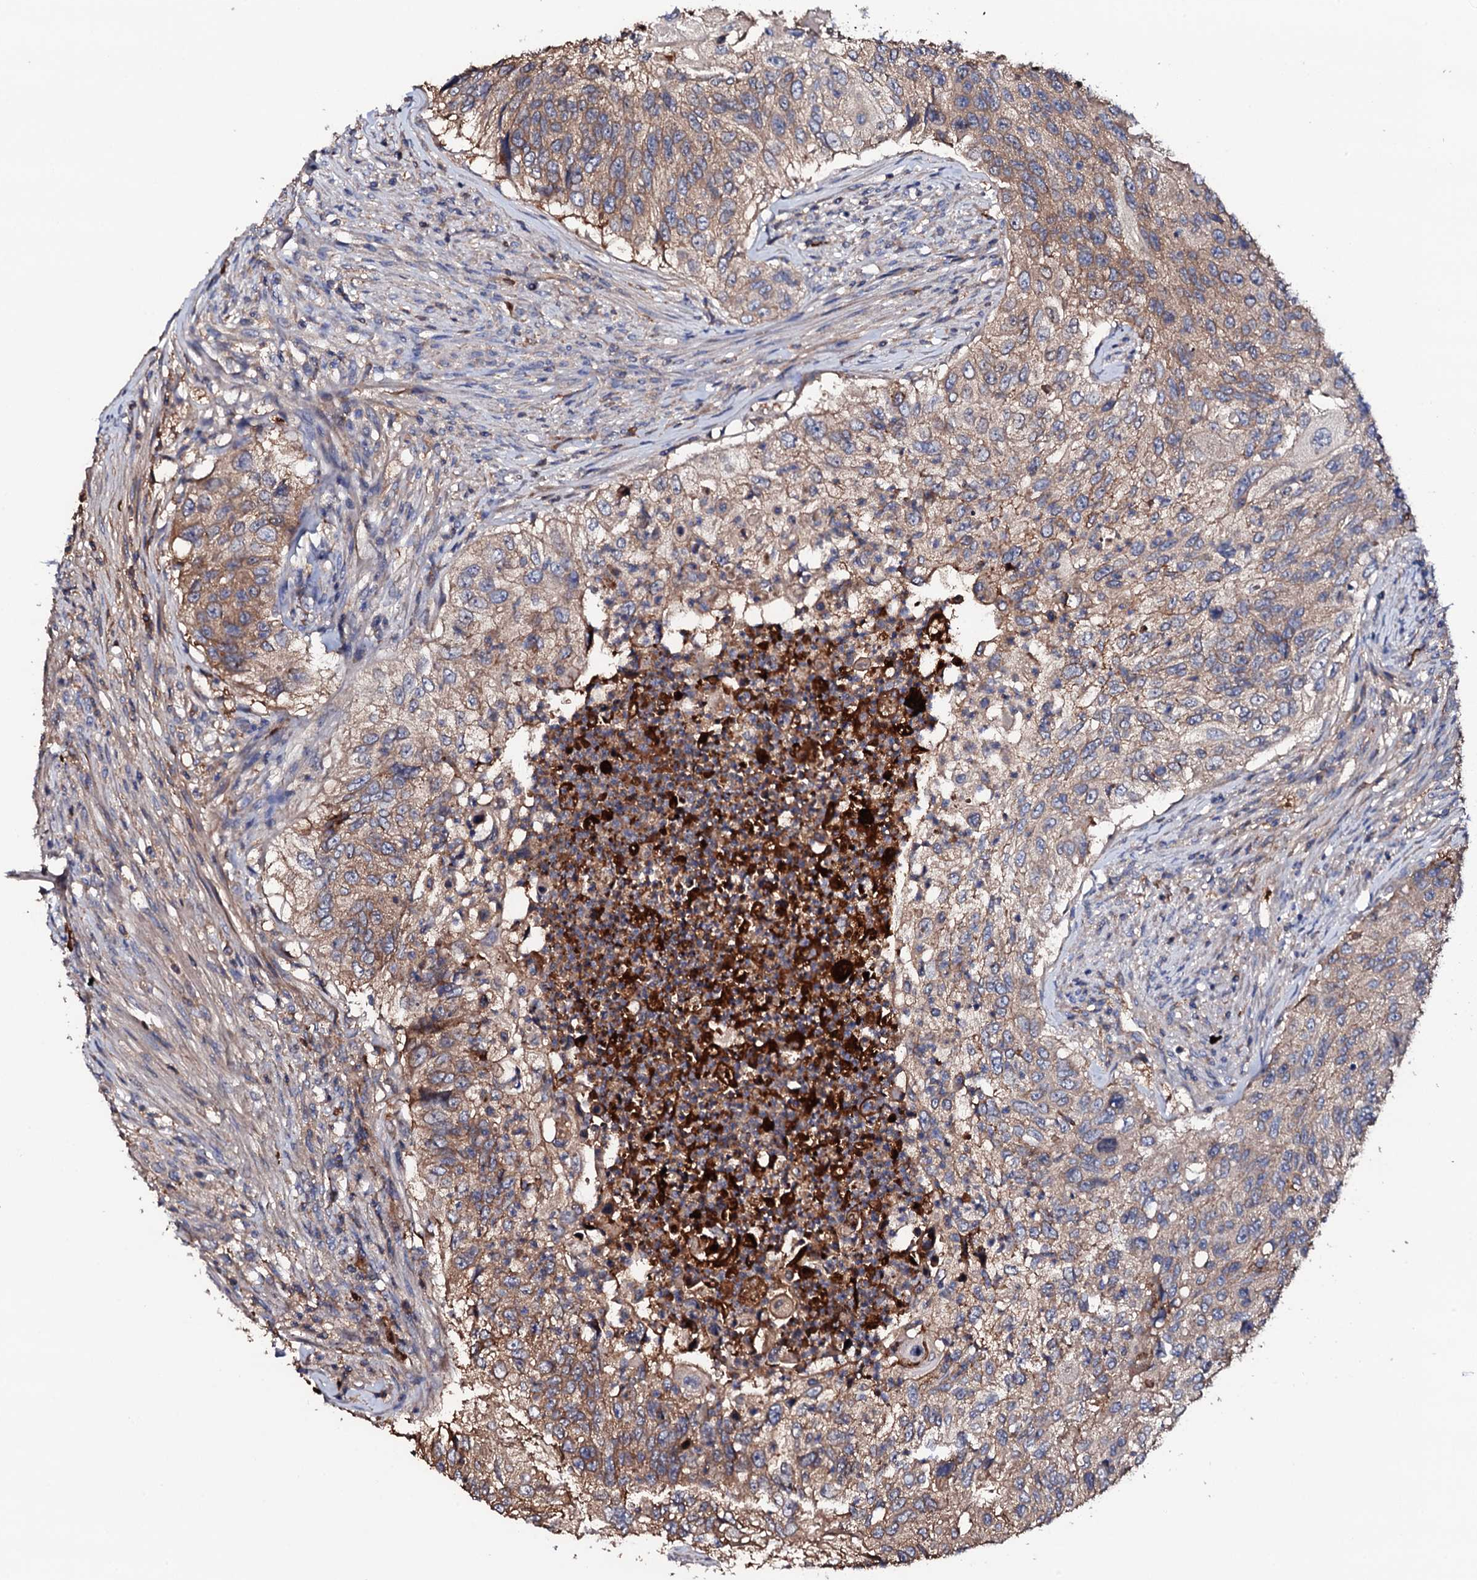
{"staining": {"intensity": "moderate", "quantity": ">75%", "location": "cytoplasmic/membranous"}, "tissue": "urothelial cancer", "cell_type": "Tumor cells", "image_type": "cancer", "snomed": [{"axis": "morphology", "description": "Urothelial carcinoma, High grade"}, {"axis": "topography", "description": "Urinary bladder"}], "caption": "High-magnification brightfield microscopy of urothelial cancer stained with DAB (brown) and counterstained with hematoxylin (blue). tumor cells exhibit moderate cytoplasmic/membranous expression is seen in about>75% of cells. (IHC, brightfield microscopy, high magnification).", "gene": "TCAF2", "patient": {"sex": "female", "age": 60}}